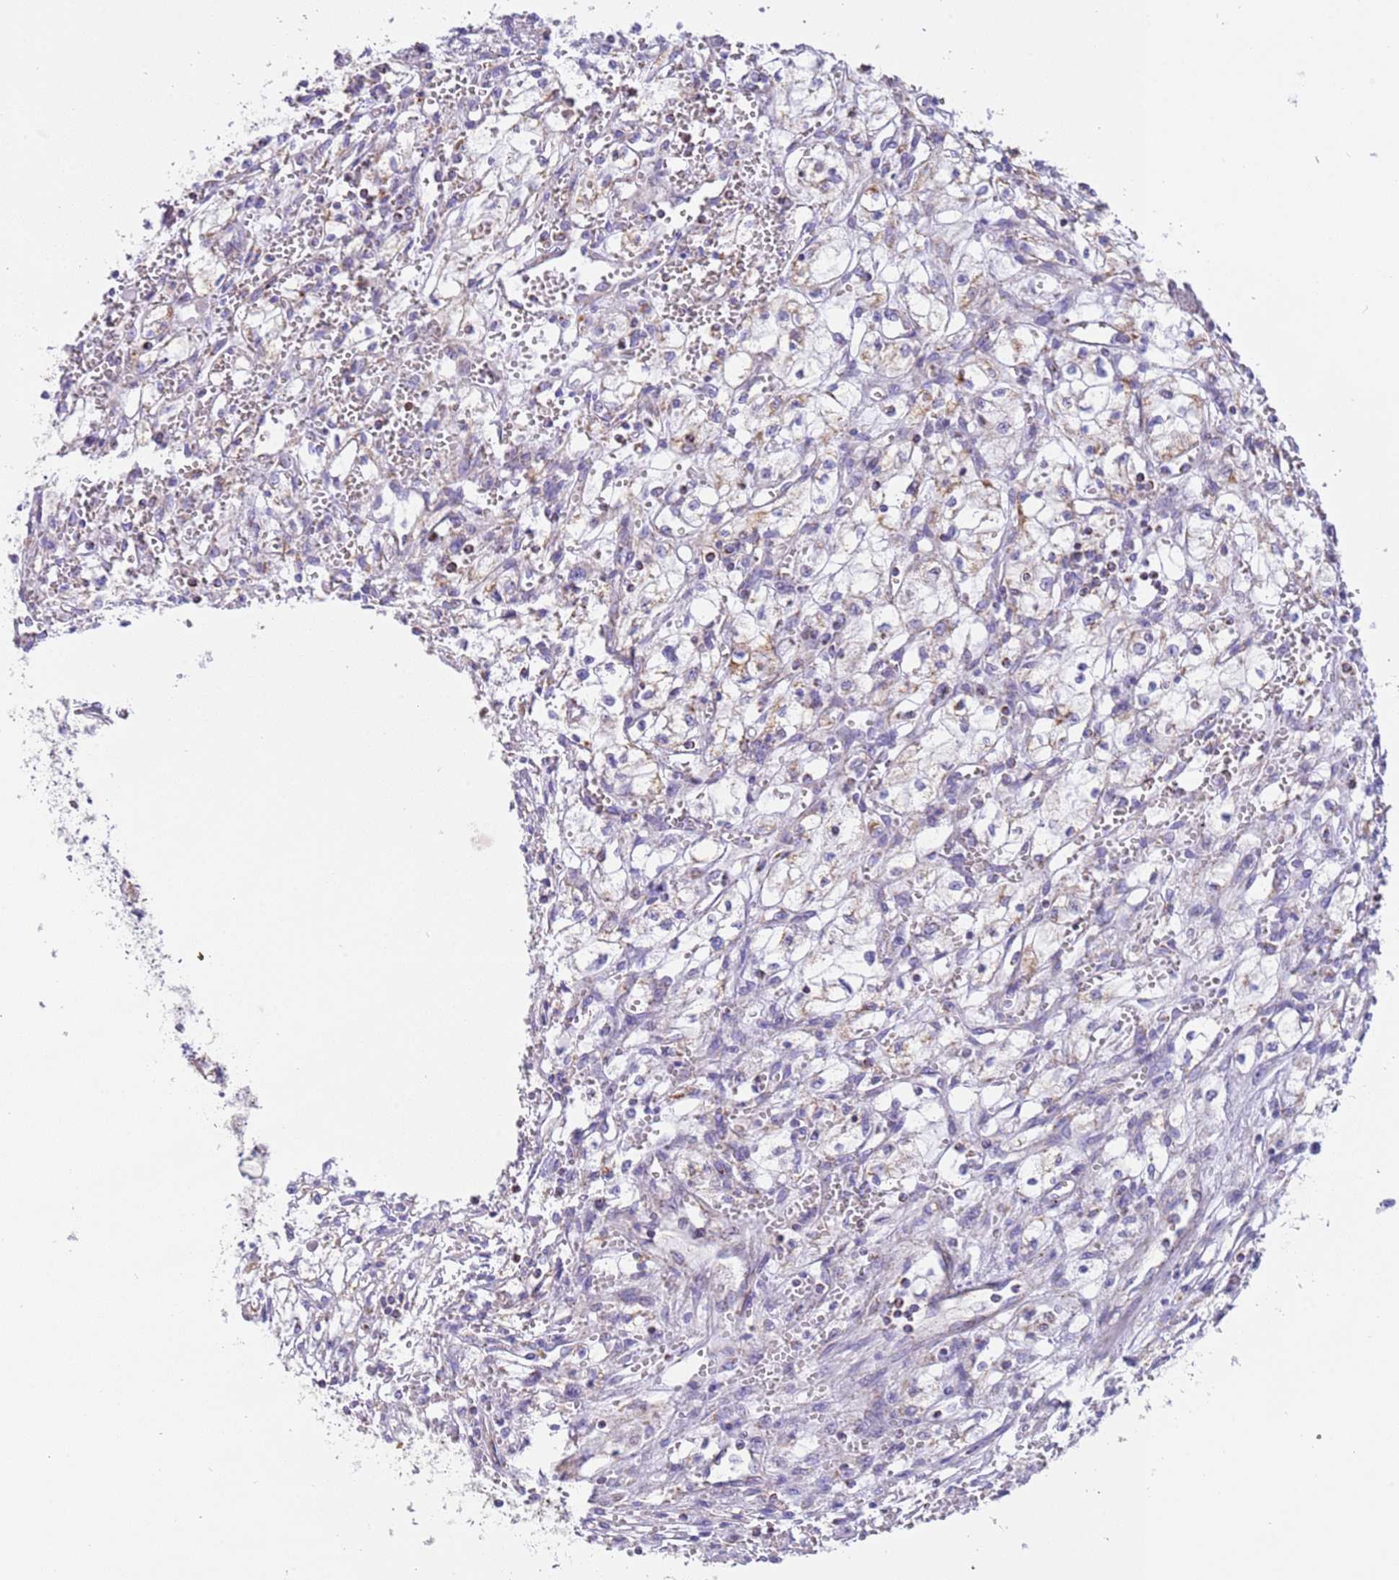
{"staining": {"intensity": "weak", "quantity": "<25%", "location": "cytoplasmic/membranous"}, "tissue": "renal cancer", "cell_type": "Tumor cells", "image_type": "cancer", "snomed": [{"axis": "morphology", "description": "Adenocarcinoma, NOS"}, {"axis": "topography", "description": "Kidney"}], "caption": "Immunohistochemistry (IHC) histopathology image of neoplastic tissue: renal cancer (adenocarcinoma) stained with DAB (3,3'-diaminobenzidine) shows no significant protein expression in tumor cells. Nuclei are stained in blue.", "gene": "SUCLG2", "patient": {"sex": "male", "age": 59}}